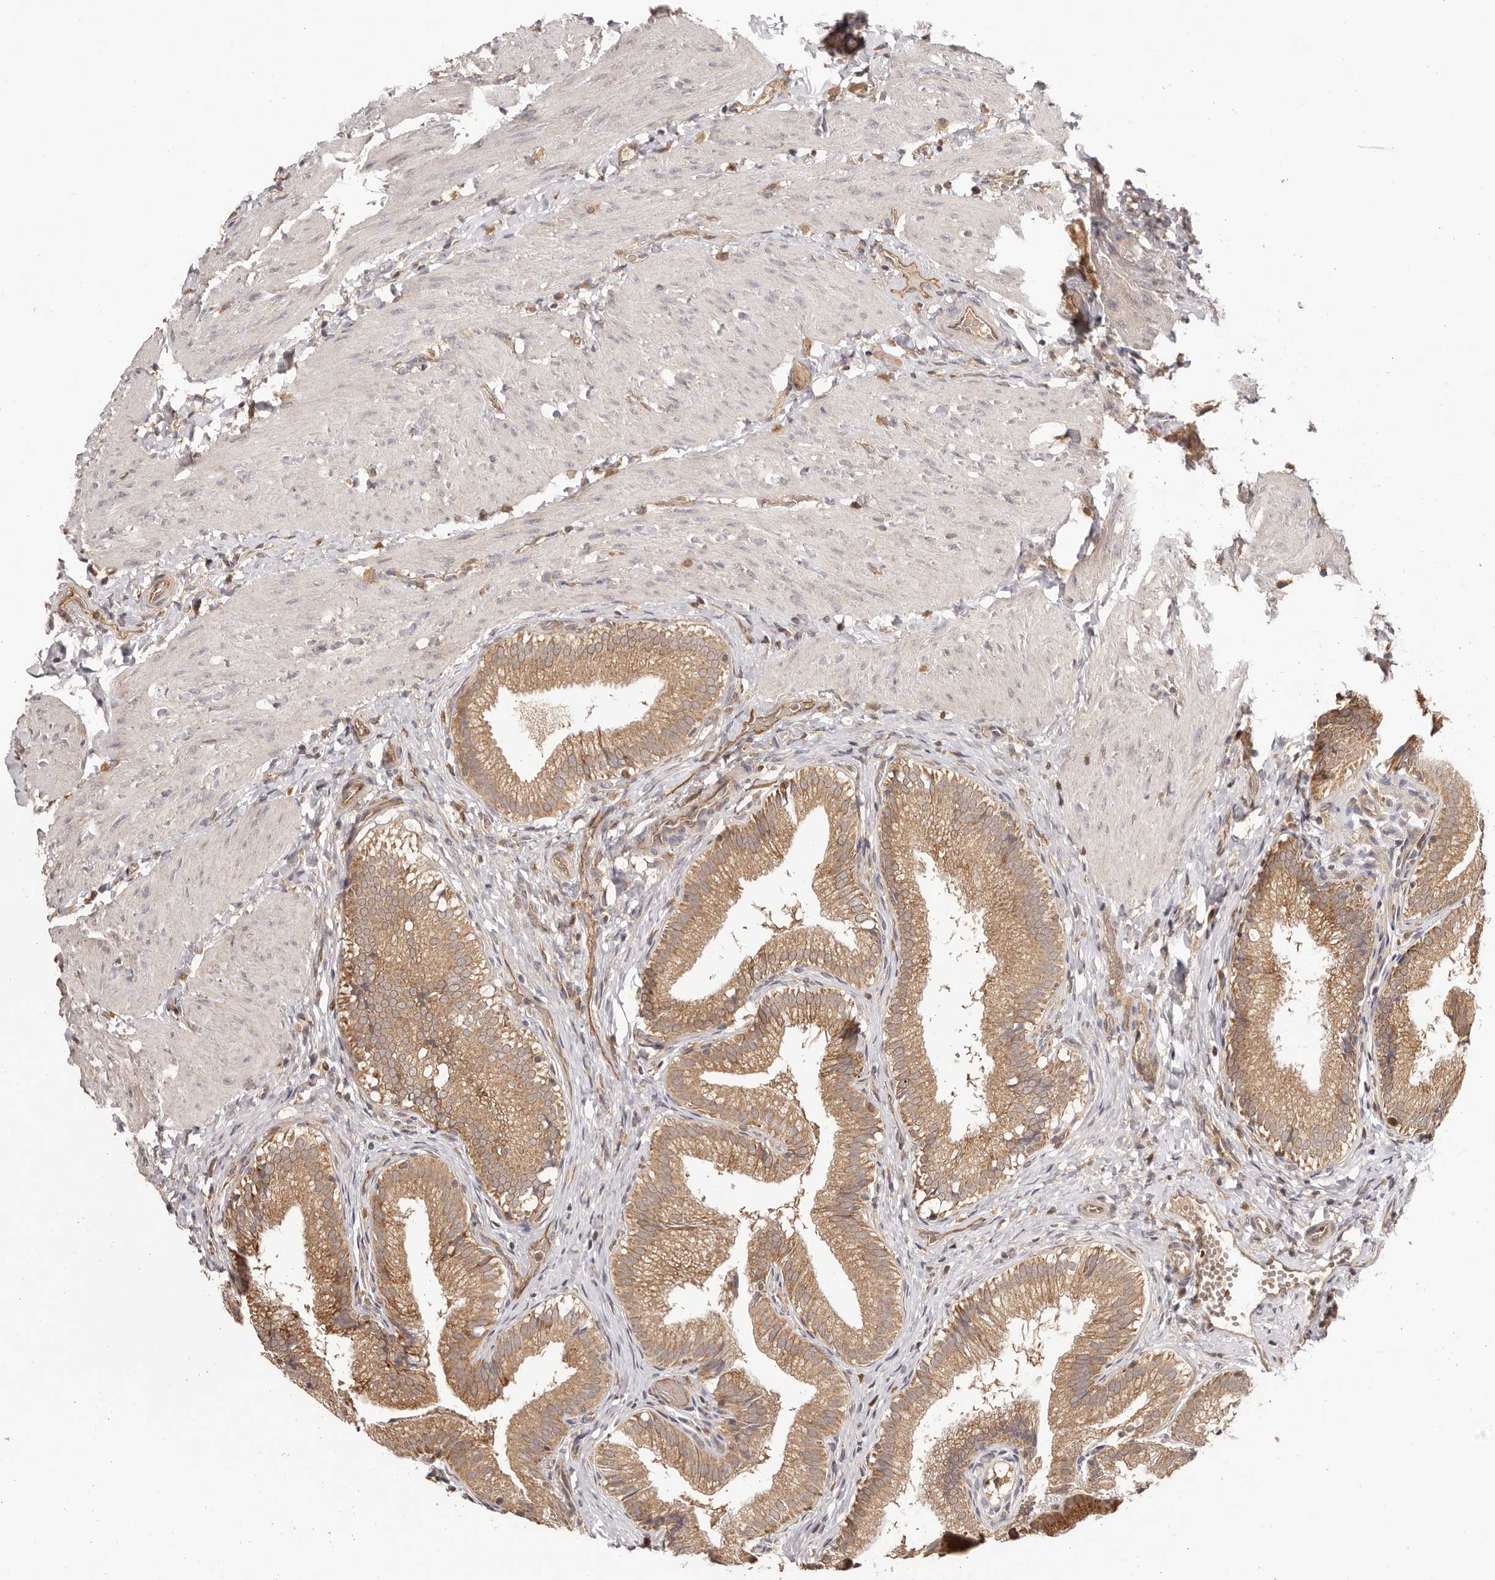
{"staining": {"intensity": "moderate", "quantity": ">75%", "location": "cytoplasmic/membranous"}, "tissue": "gallbladder", "cell_type": "Glandular cells", "image_type": "normal", "snomed": [{"axis": "morphology", "description": "Normal tissue, NOS"}, {"axis": "topography", "description": "Gallbladder"}], "caption": "Human gallbladder stained for a protein (brown) shows moderate cytoplasmic/membranous positive expression in about >75% of glandular cells.", "gene": "UBR2", "patient": {"sex": "female", "age": 30}}